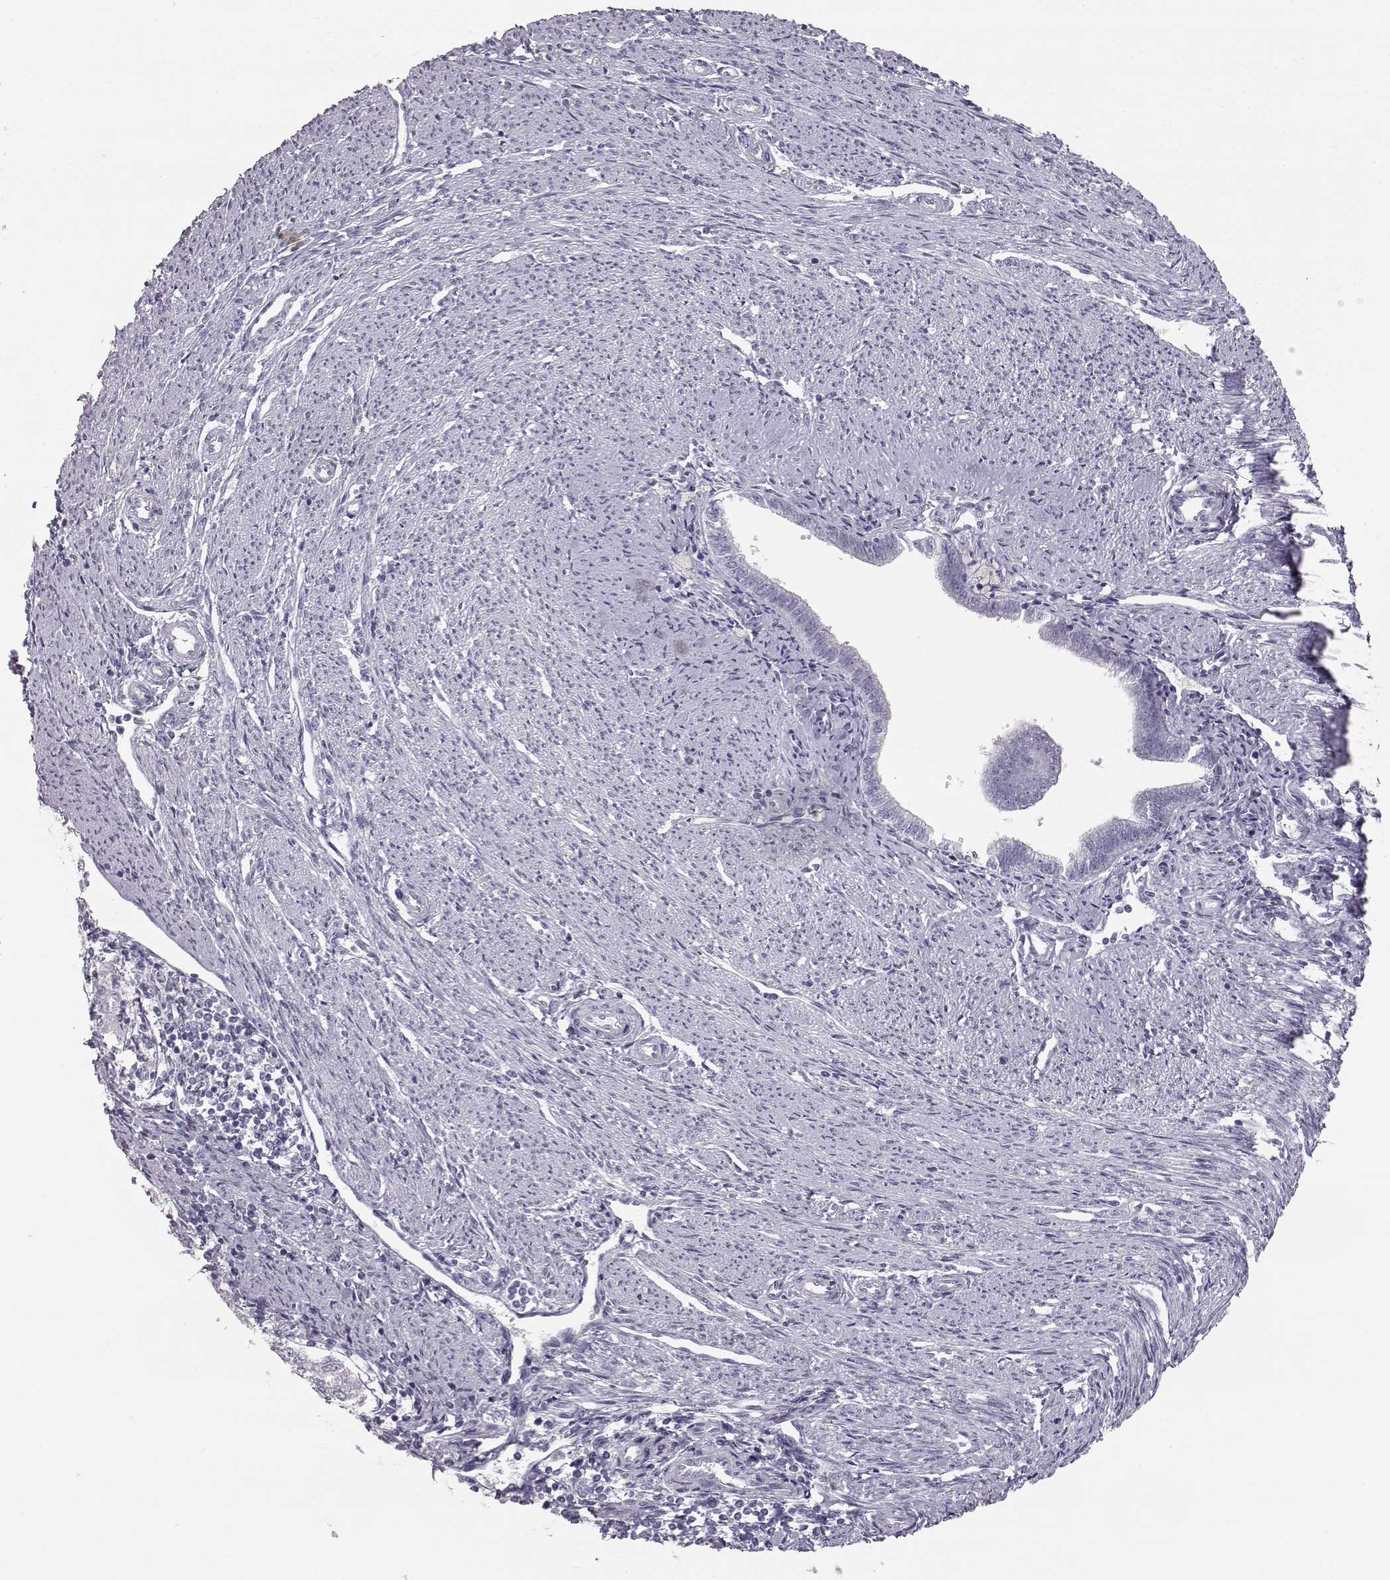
{"staining": {"intensity": "negative", "quantity": "none", "location": "none"}, "tissue": "endometrial cancer", "cell_type": "Tumor cells", "image_type": "cancer", "snomed": [{"axis": "morphology", "description": "Adenocarcinoma, NOS"}, {"axis": "topography", "description": "Endometrium"}], "caption": "DAB (3,3'-diaminobenzidine) immunohistochemical staining of endometrial cancer (adenocarcinoma) exhibits no significant positivity in tumor cells.", "gene": "KRT33A", "patient": {"sex": "female", "age": 79}}